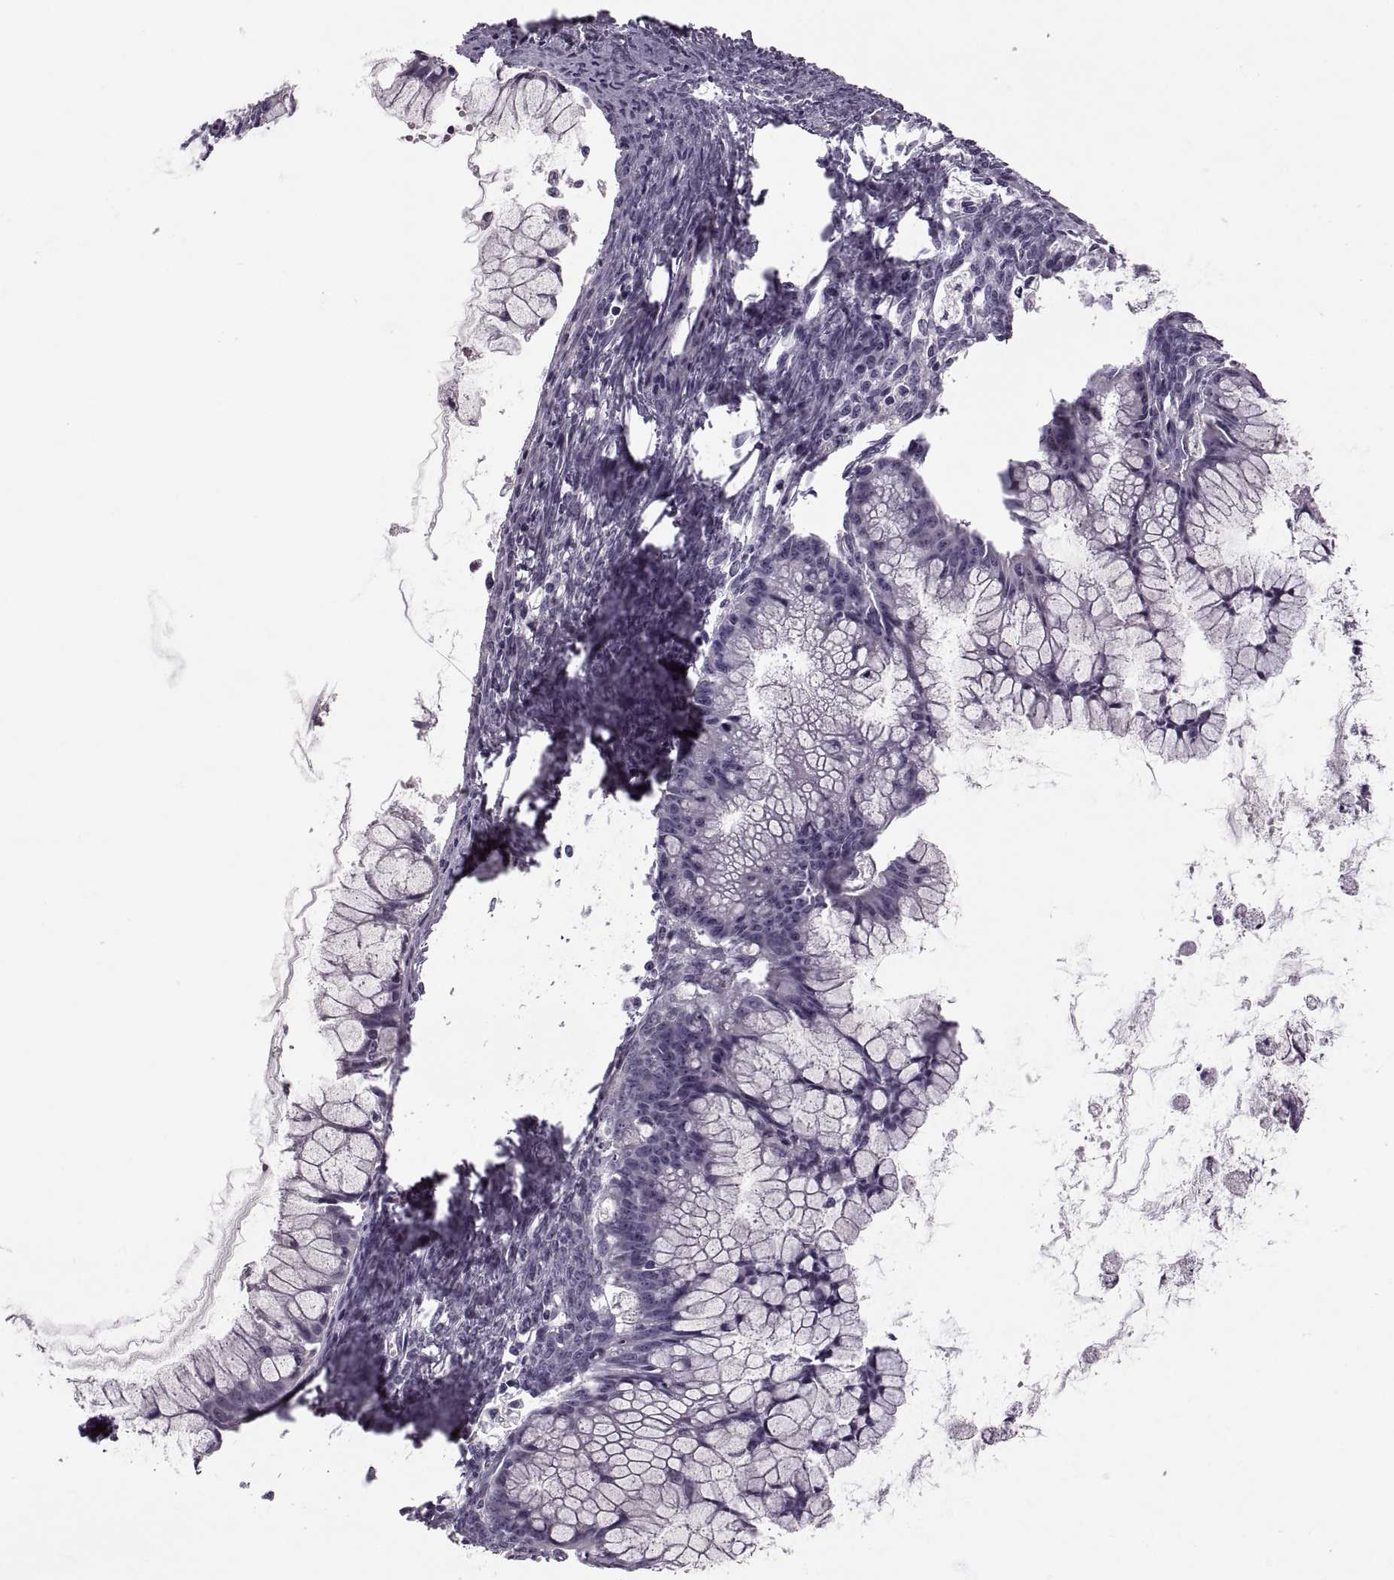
{"staining": {"intensity": "negative", "quantity": "none", "location": "none"}, "tissue": "ovarian cancer", "cell_type": "Tumor cells", "image_type": "cancer", "snomed": [{"axis": "morphology", "description": "Cystadenocarcinoma, mucinous, NOS"}, {"axis": "topography", "description": "Ovary"}], "caption": "Ovarian mucinous cystadenocarcinoma was stained to show a protein in brown. There is no significant positivity in tumor cells.", "gene": "CACNA1F", "patient": {"sex": "female", "age": 41}}